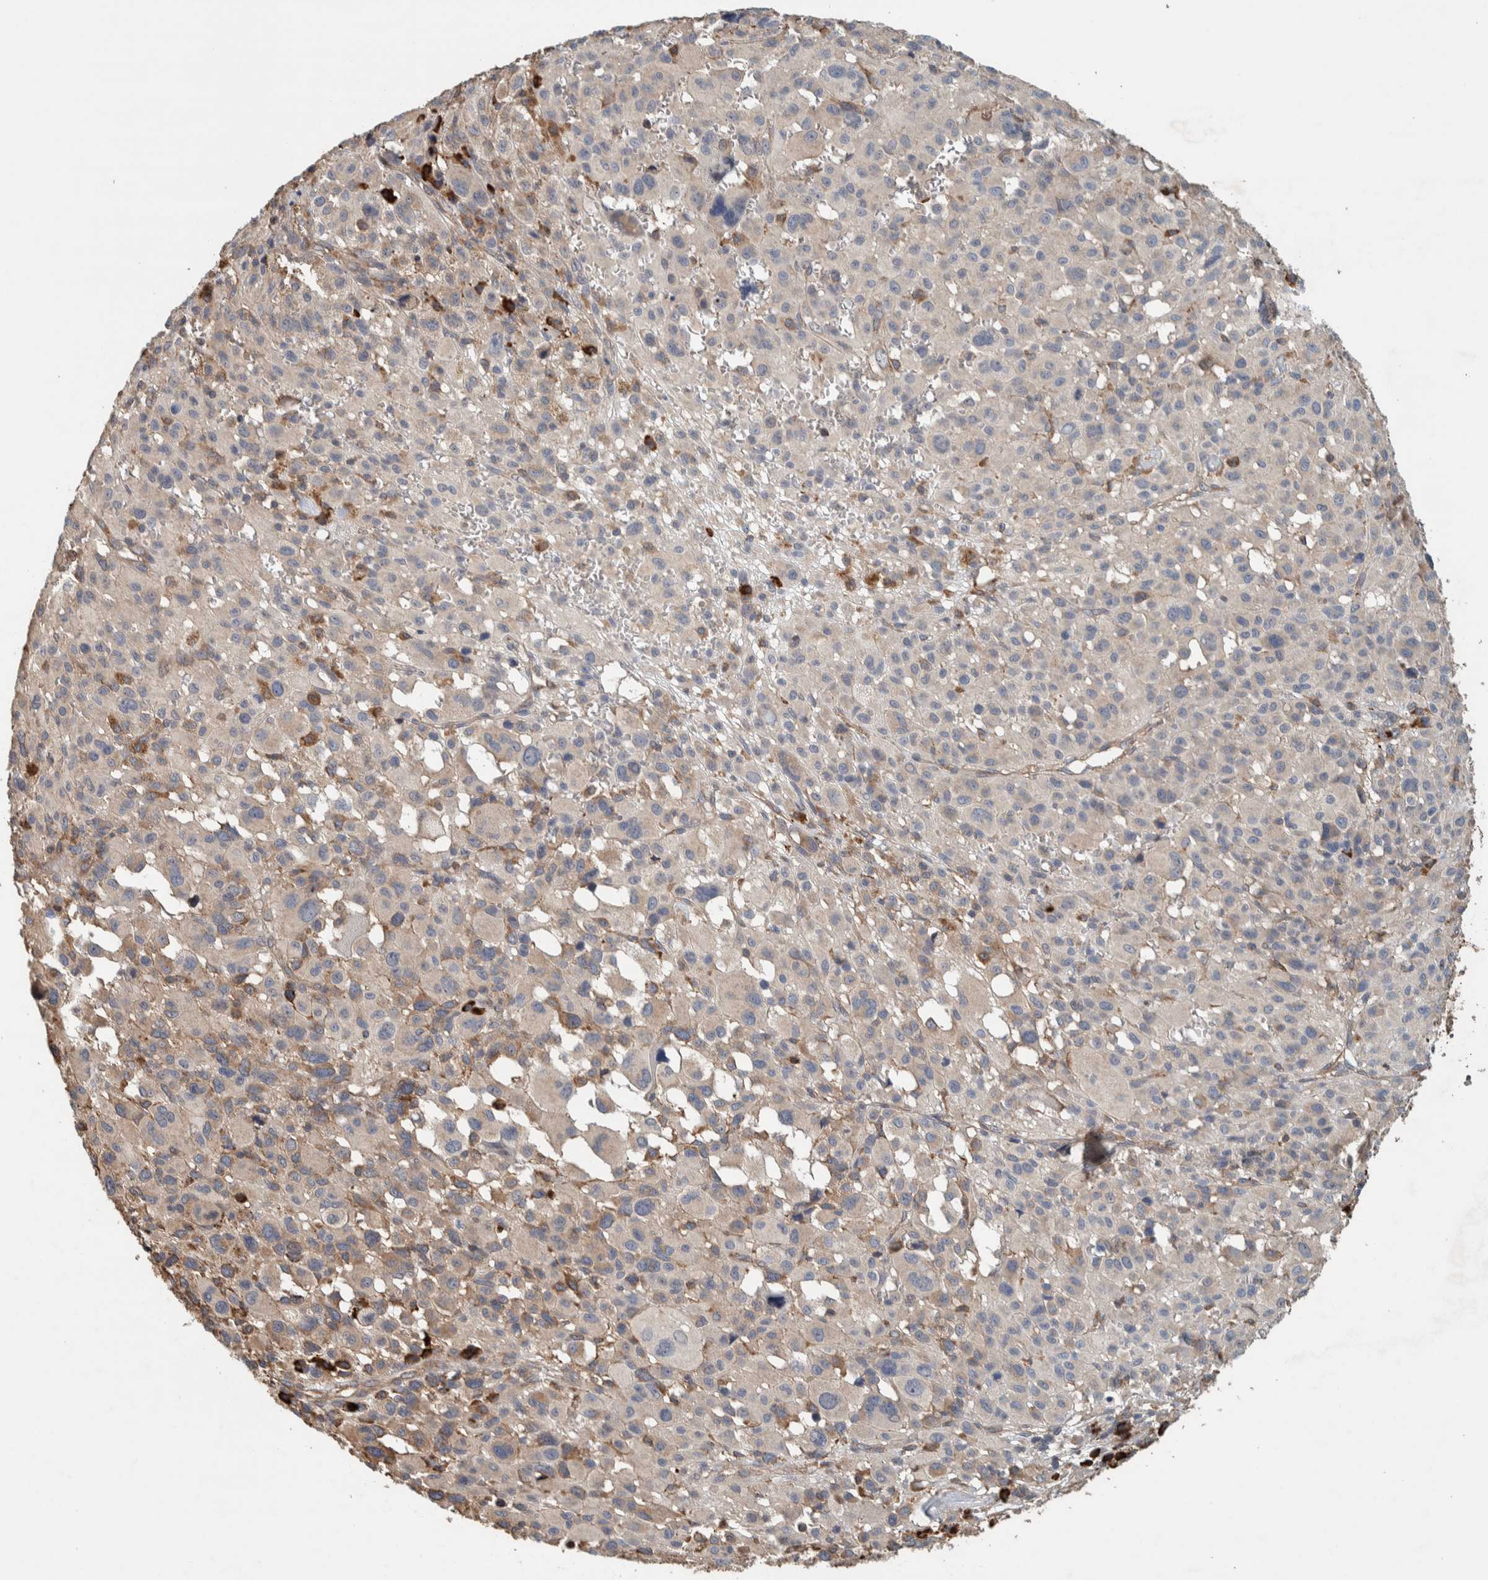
{"staining": {"intensity": "negative", "quantity": "none", "location": "none"}, "tissue": "melanoma", "cell_type": "Tumor cells", "image_type": "cancer", "snomed": [{"axis": "morphology", "description": "Malignant melanoma, Metastatic site"}, {"axis": "topography", "description": "Skin"}], "caption": "A high-resolution image shows immunohistochemistry (IHC) staining of malignant melanoma (metastatic site), which exhibits no significant expression in tumor cells.", "gene": "PLA2G3", "patient": {"sex": "female", "age": 74}}